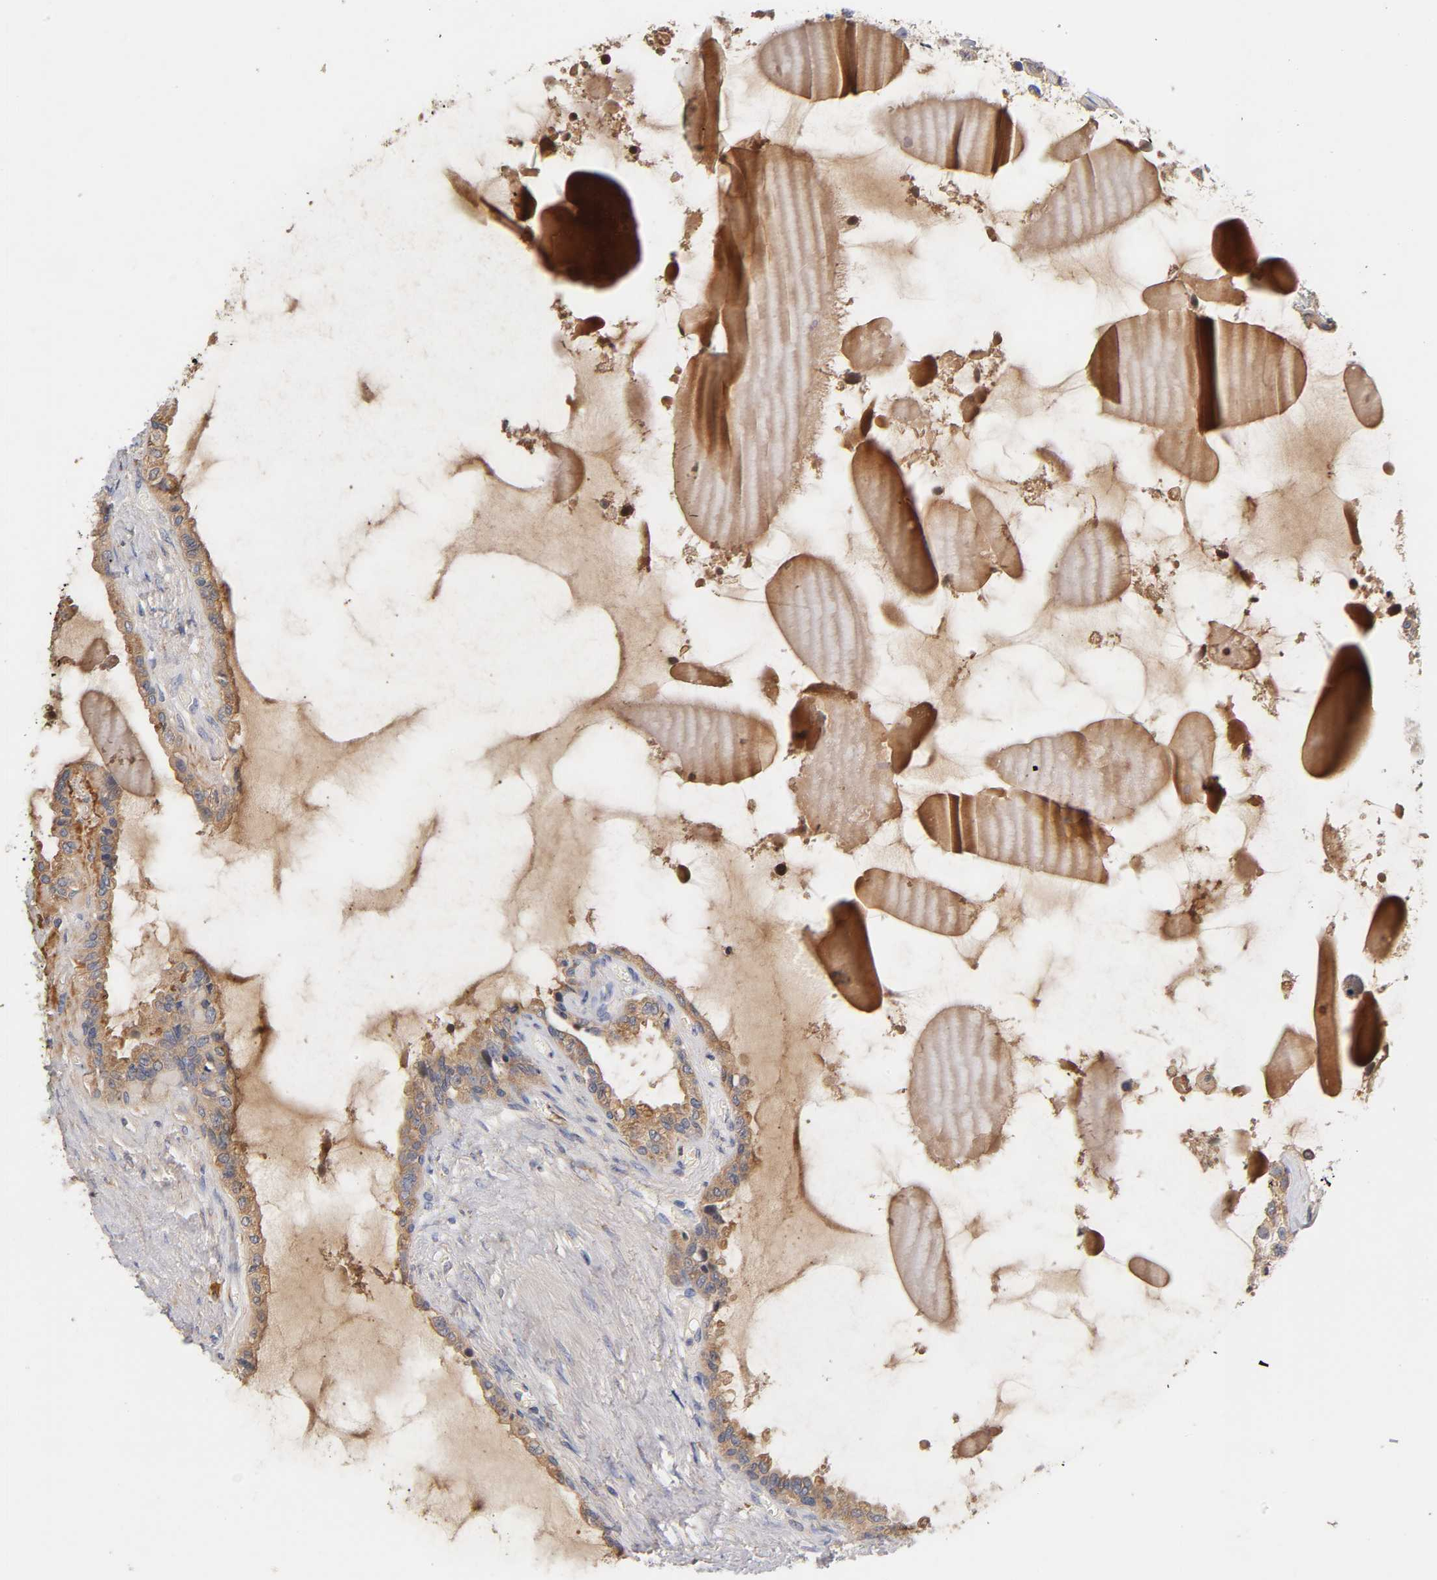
{"staining": {"intensity": "moderate", "quantity": ">75%", "location": "cytoplasmic/membranous"}, "tissue": "seminal vesicle", "cell_type": "Glandular cells", "image_type": "normal", "snomed": [{"axis": "morphology", "description": "Normal tissue, NOS"}, {"axis": "morphology", "description": "Inflammation, NOS"}, {"axis": "topography", "description": "Urinary bladder"}, {"axis": "topography", "description": "Prostate"}, {"axis": "topography", "description": "Seminal veicle"}], "caption": "Protein analysis of normal seminal vesicle shows moderate cytoplasmic/membranous expression in approximately >75% of glandular cells. (brown staining indicates protein expression, while blue staining denotes nuclei).", "gene": "RPS29", "patient": {"sex": "male", "age": 82}}